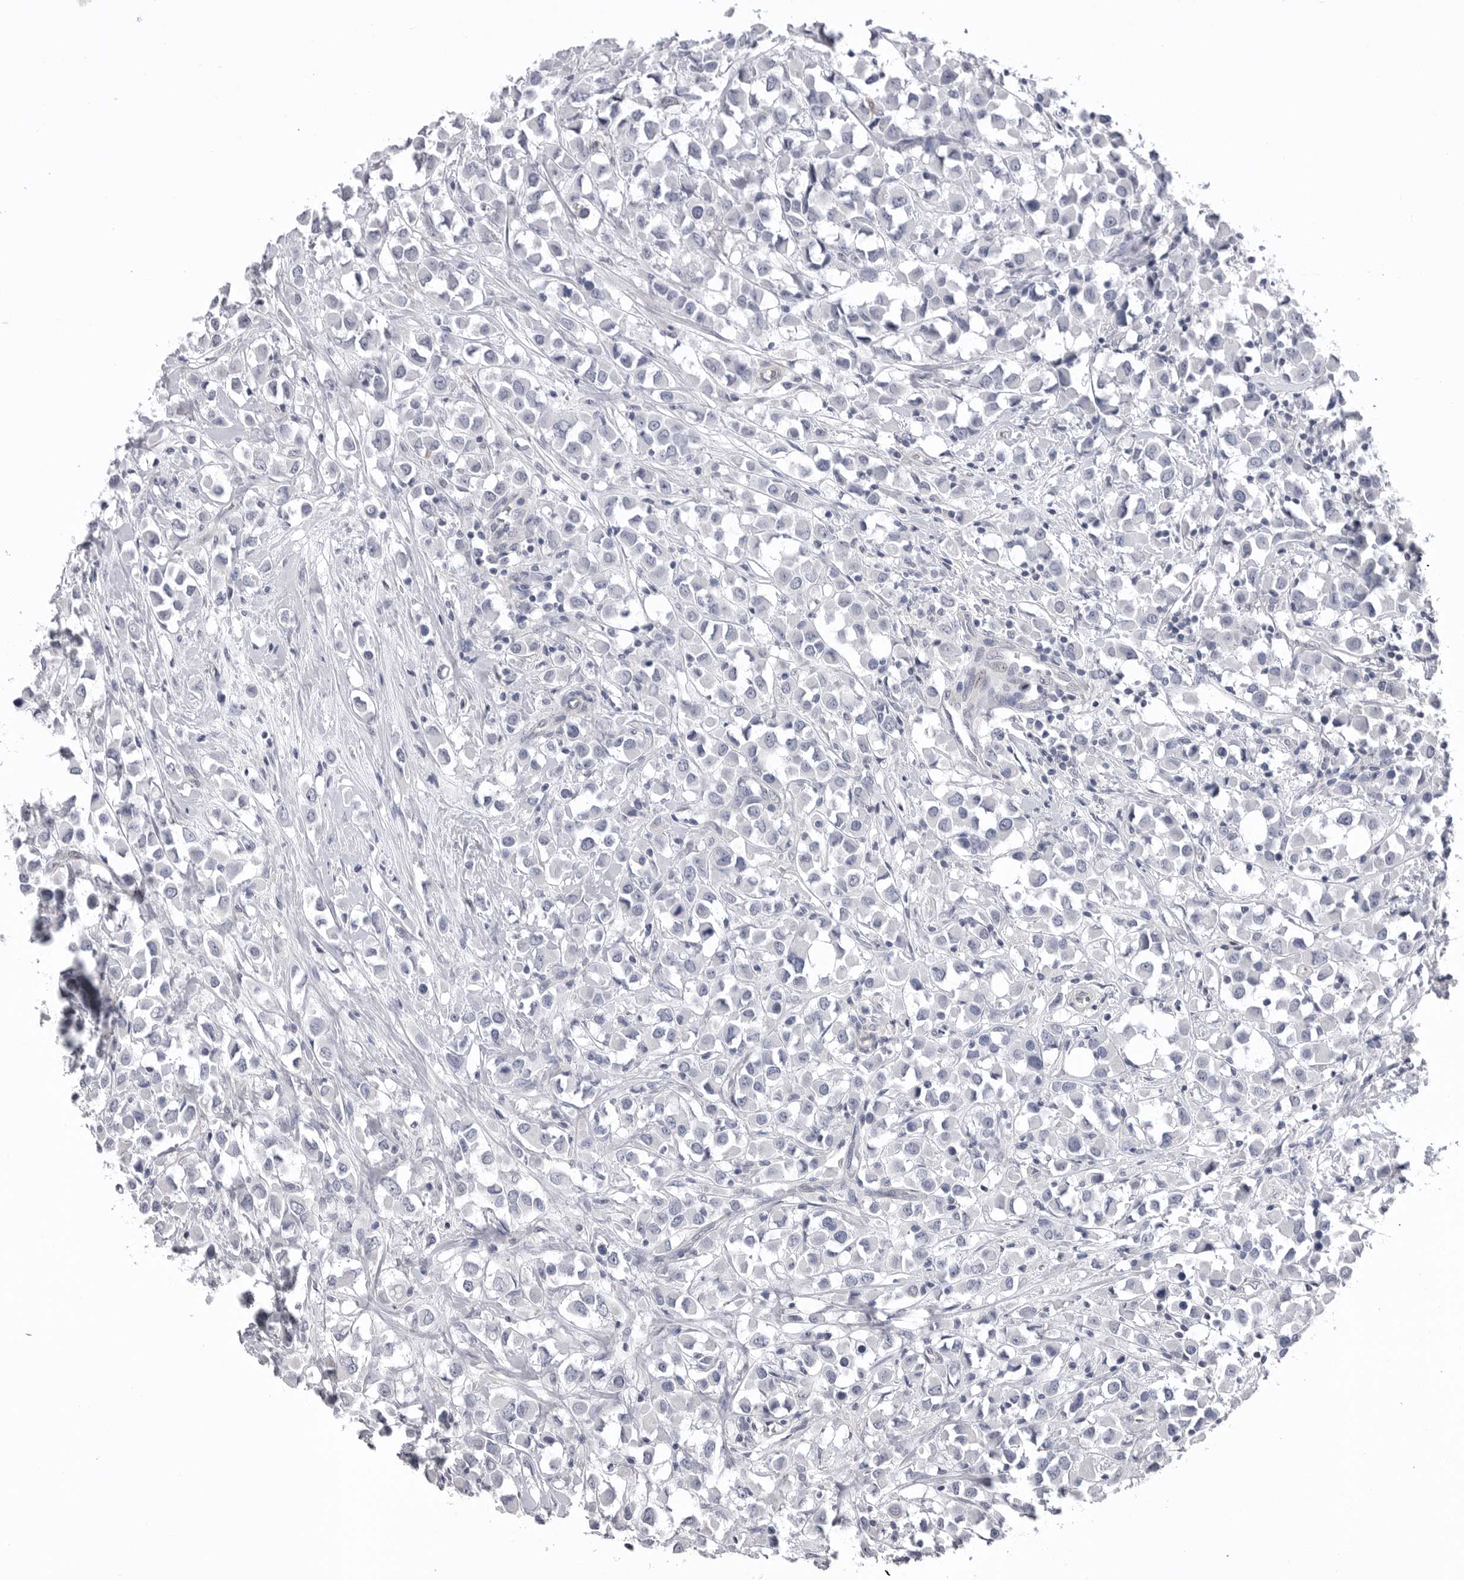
{"staining": {"intensity": "negative", "quantity": "none", "location": "none"}, "tissue": "breast cancer", "cell_type": "Tumor cells", "image_type": "cancer", "snomed": [{"axis": "morphology", "description": "Duct carcinoma"}, {"axis": "topography", "description": "Breast"}], "caption": "A histopathology image of human invasive ductal carcinoma (breast) is negative for staining in tumor cells. (Brightfield microscopy of DAB (3,3'-diaminobenzidine) immunohistochemistry at high magnification).", "gene": "DLGAP3", "patient": {"sex": "female", "age": 61}}